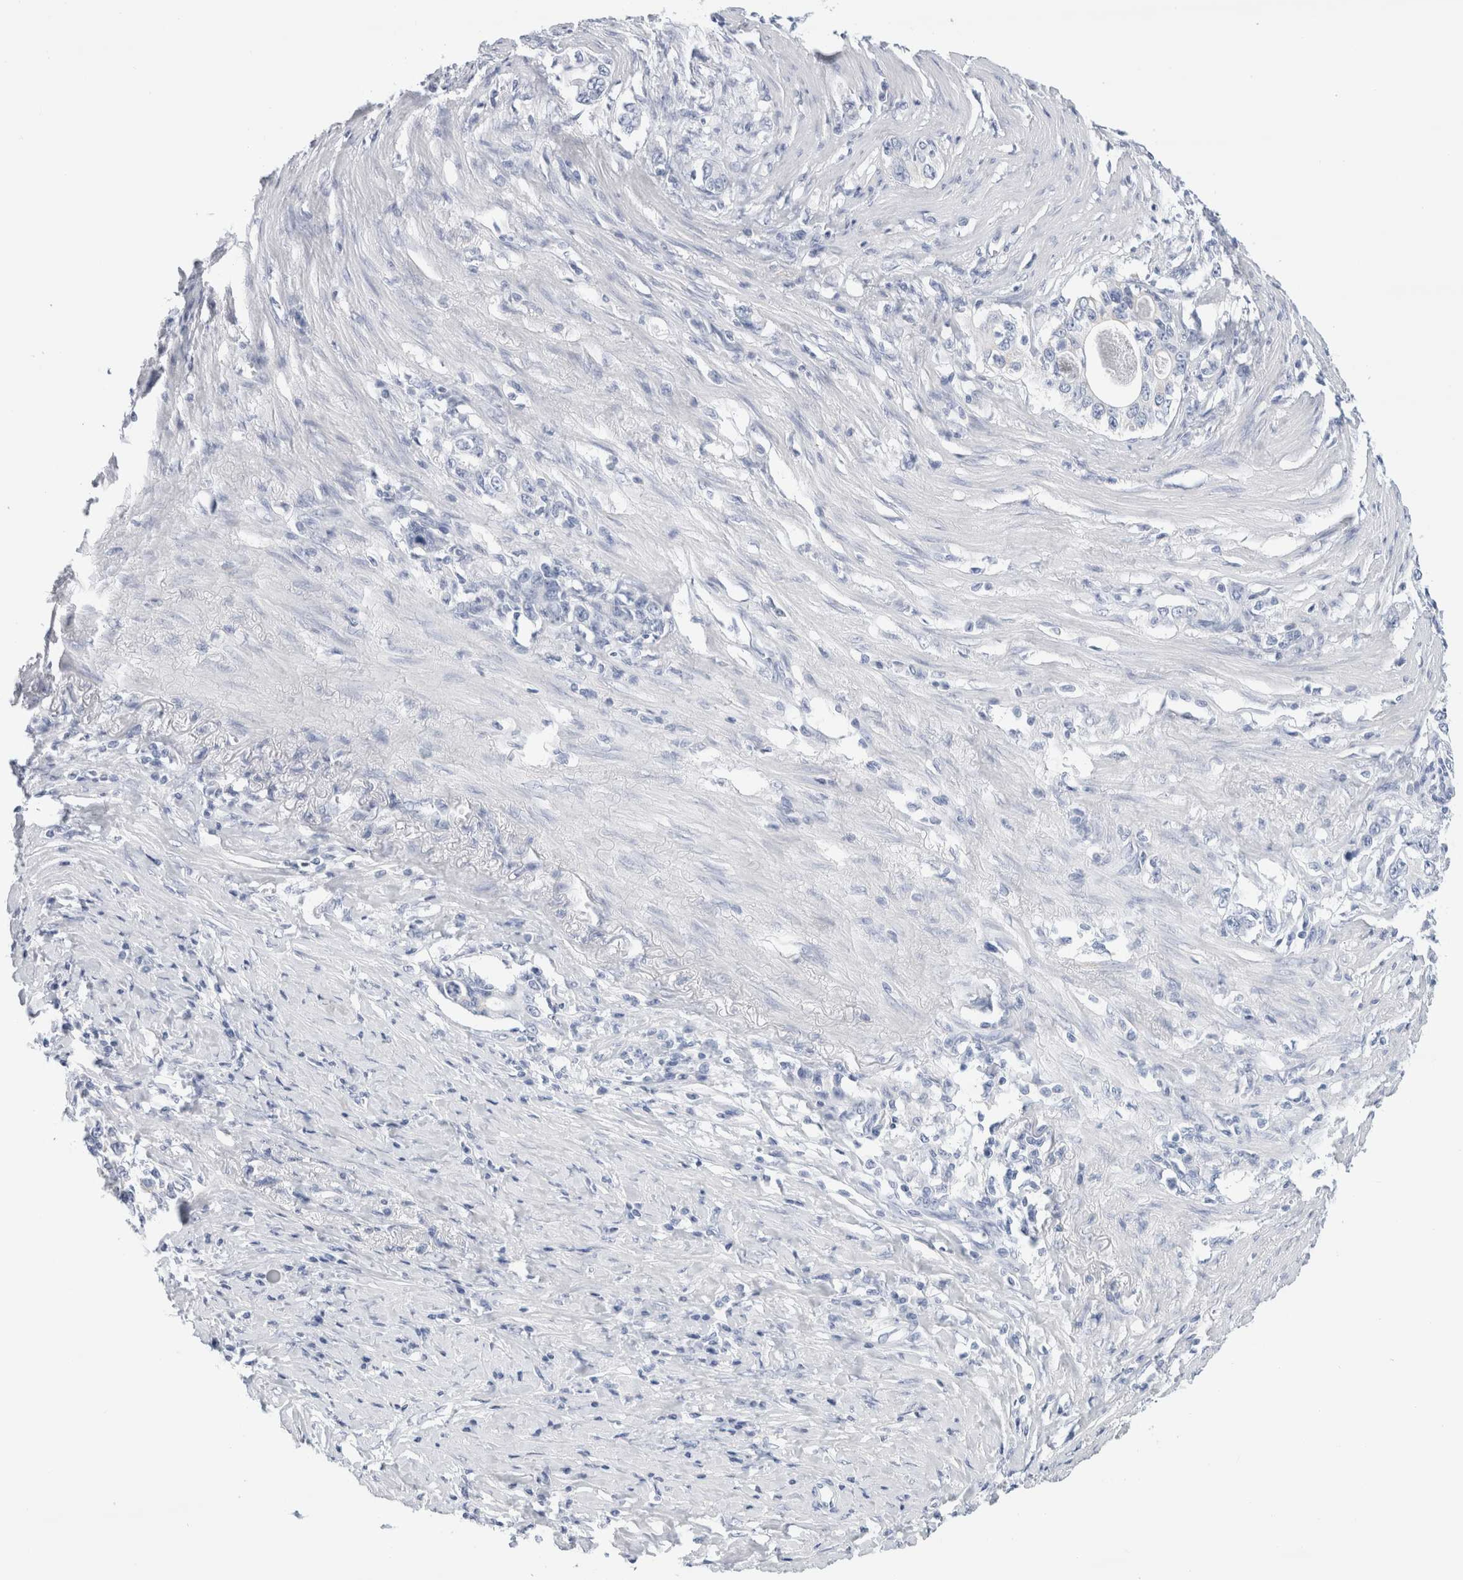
{"staining": {"intensity": "negative", "quantity": "none", "location": "none"}, "tissue": "stomach cancer", "cell_type": "Tumor cells", "image_type": "cancer", "snomed": [{"axis": "morphology", "description": "Adenocarcinoma, NOS"}, {"axis": "topography", "description": "Stomach, lower"}], "caption": "A histopathology image of human stomach cancer is negative for staining in tumor cells.", "gene": "ECHDC2", "patient": {"sex": "female", "age": 72}}